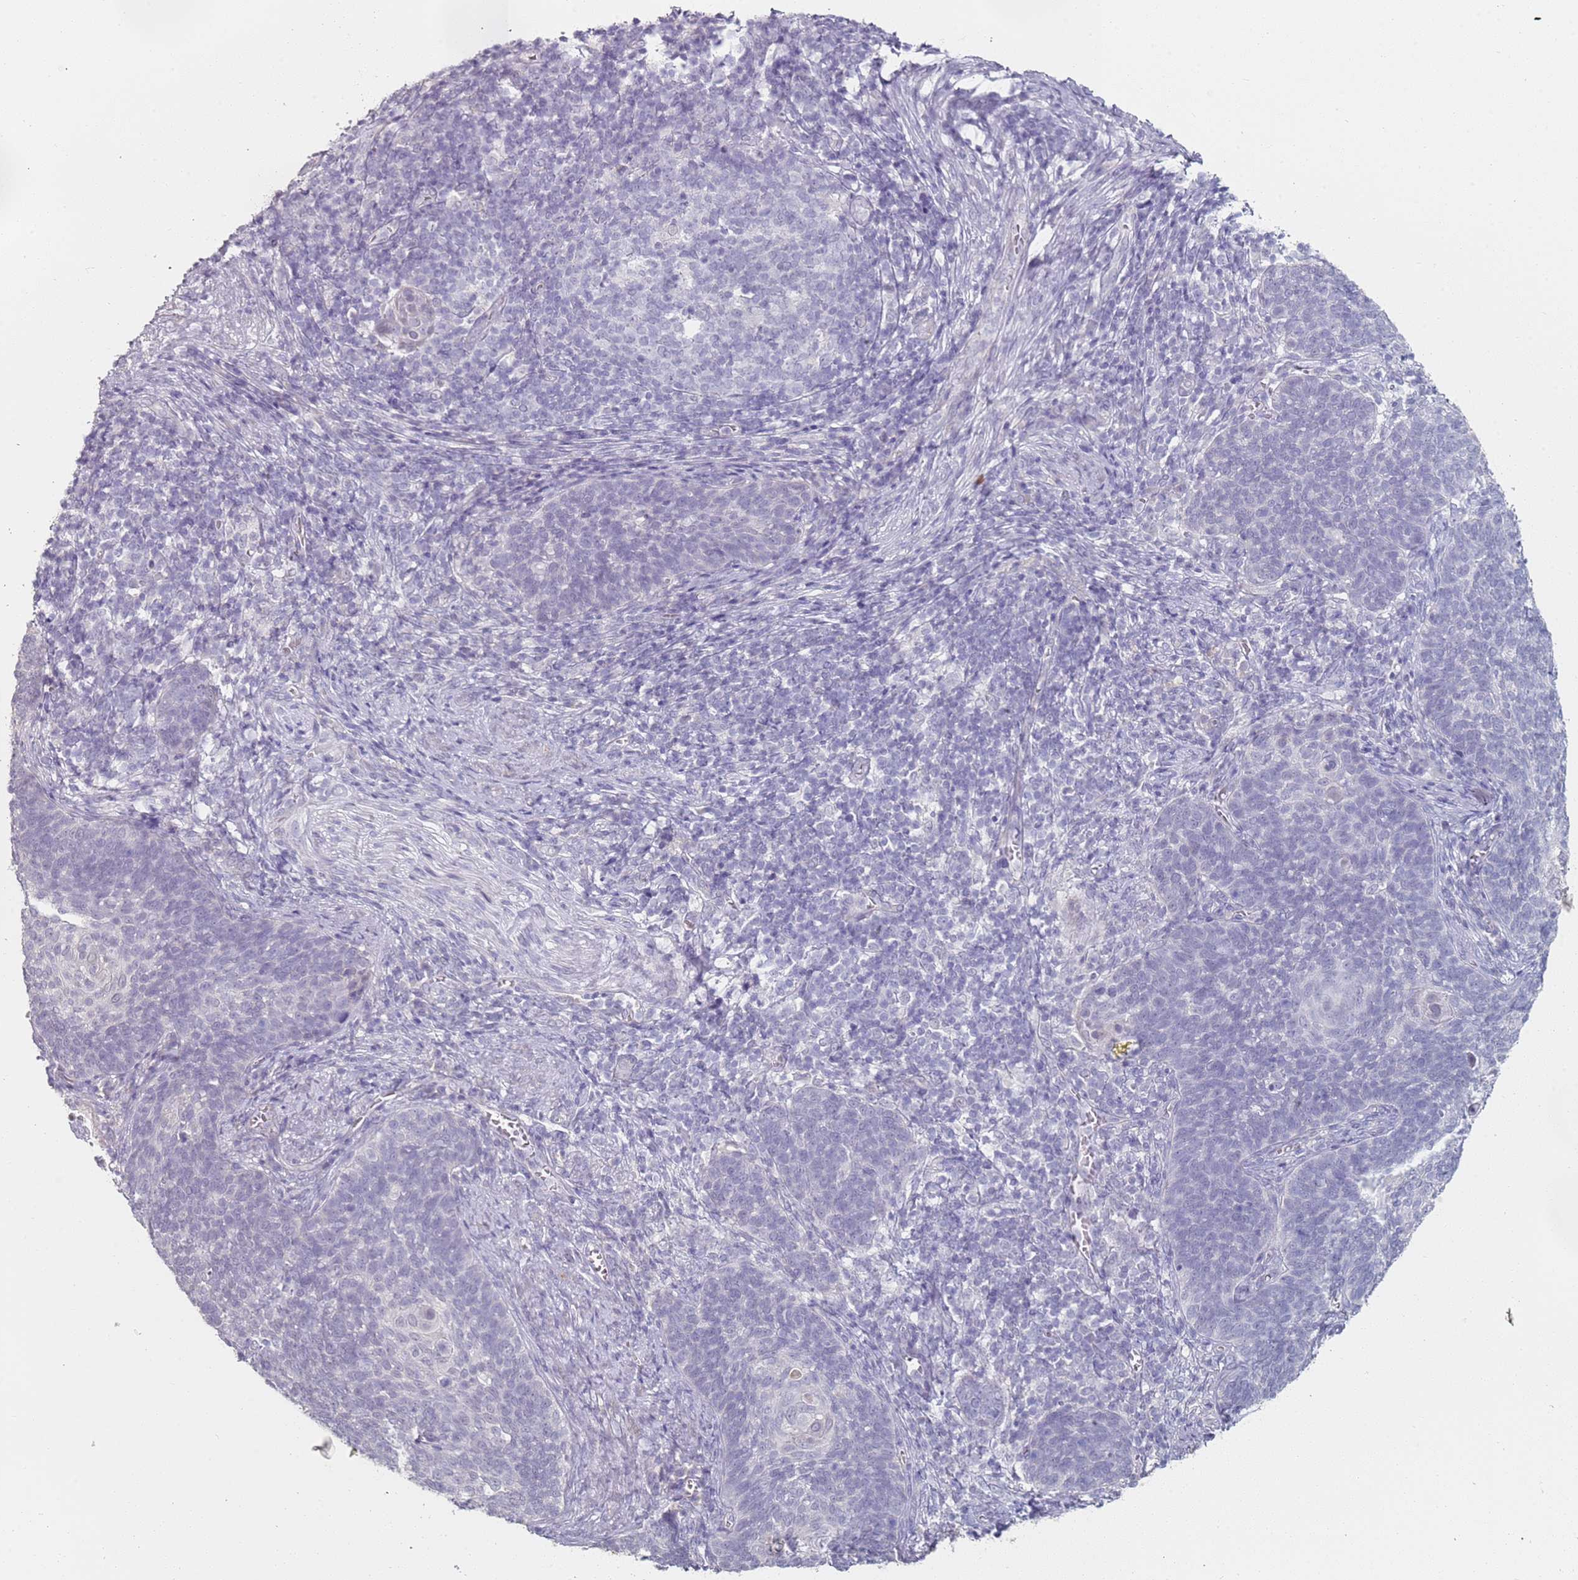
{"staining": {"intensity": "negative", "quantity": "none", "location": "none"}, "tissue": "cervical cancer", "cell_type": "Tumor cells", "image_type": "cancer", "snomed": [{"axis": "morphology", "description": "Normal tissue, NOS"}, {"axis": "morphology", "description": "Squamous cell carcinoma, NOS"}, {"axis": "topography", "description": "Cervix"}], "caption": "A high-resolution image shows immunohistochemistry staining of cervical cancer, which displays no significant staining in tumor cells.", "gene": "DNAH11", "patient": {"sex": "female", "age": 39}}